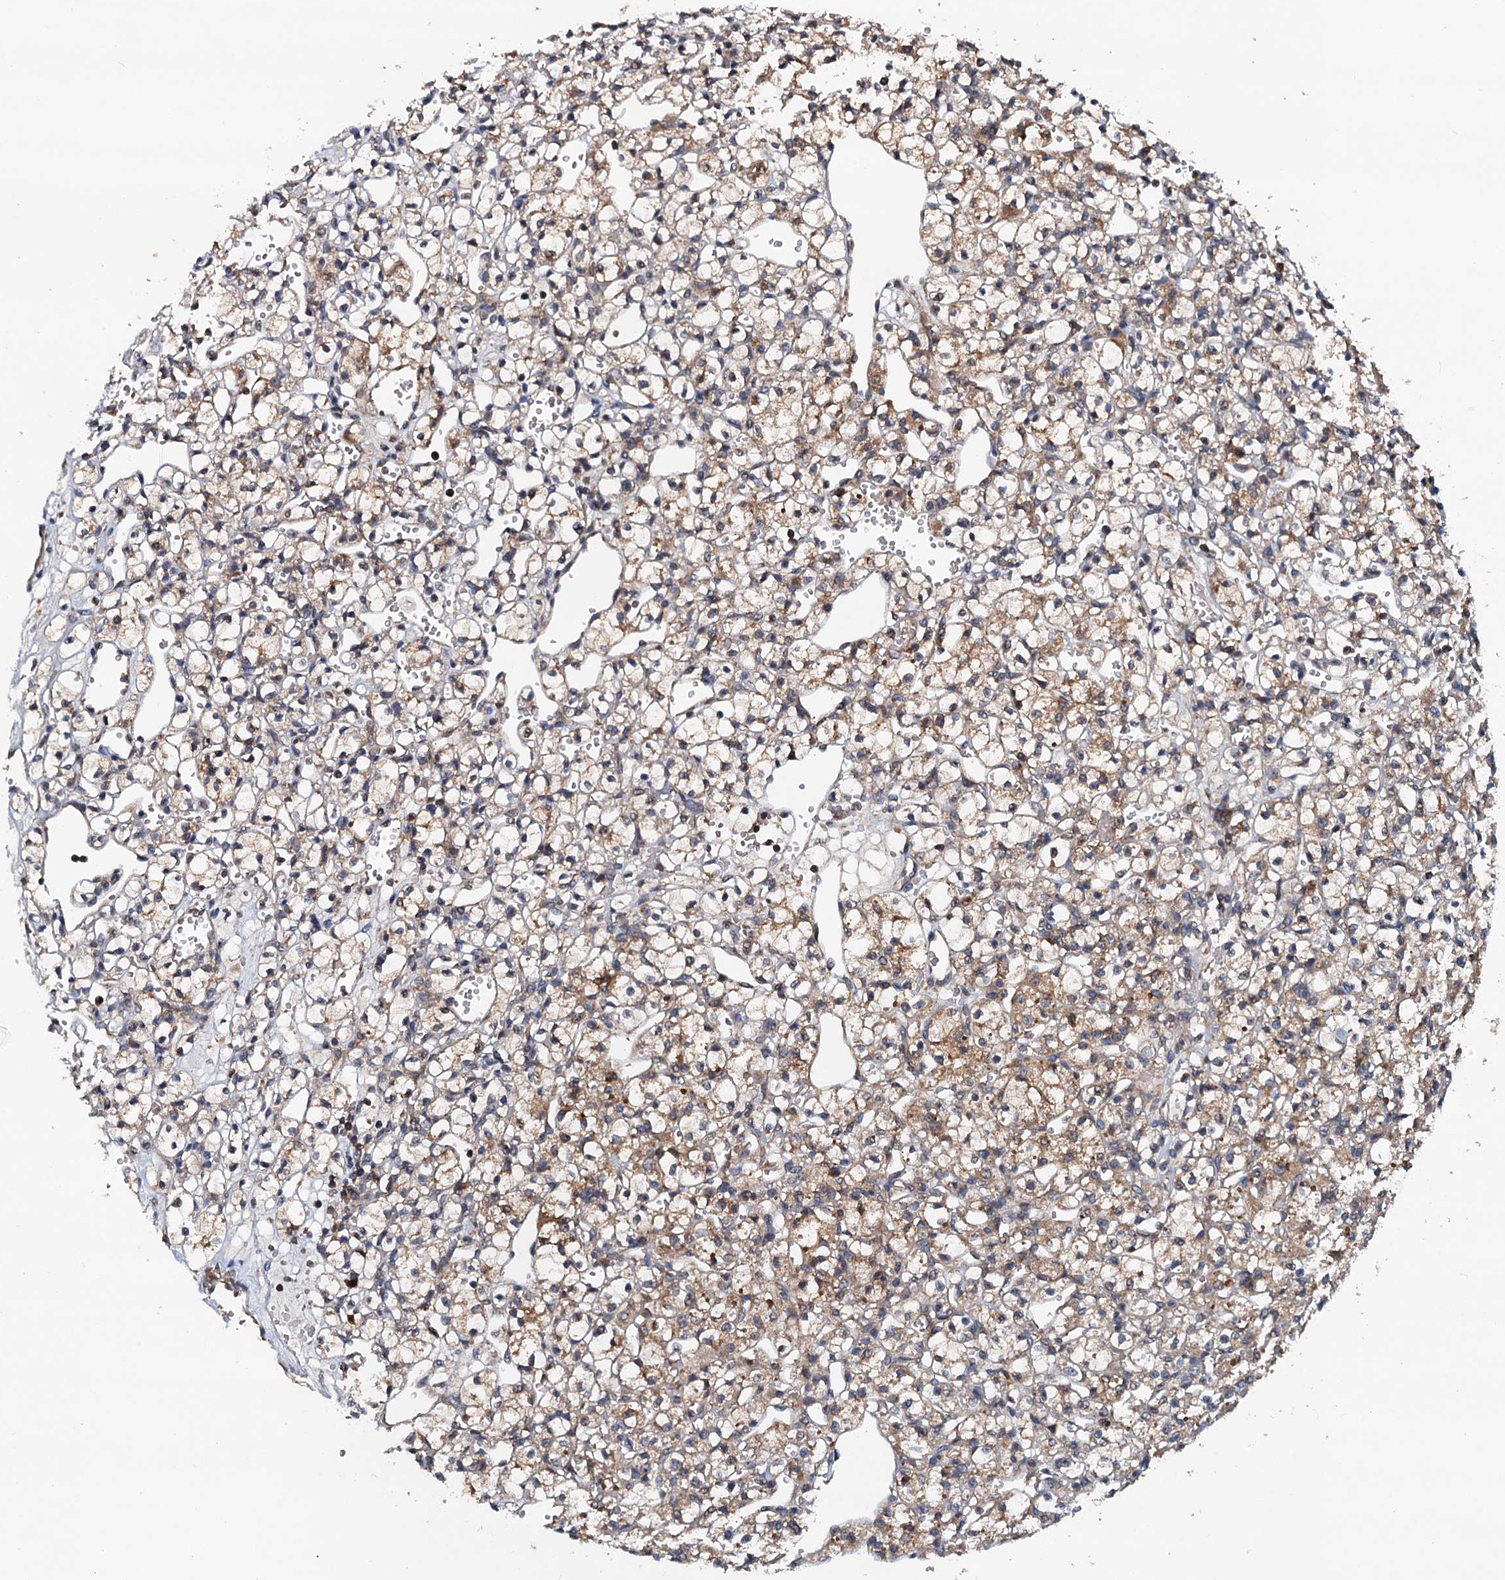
{"staining": {"intensity": "moderate", "quantity": "25%-75%", "location": "cytoplasmic/membranous"}, "tissue": "renal cancer", "cell_type": "Tumor cells", "image_type": "cancer", "snomed": [{"axis": "morphology", "description": "Adenocarcinoma, NOS"}, {"axis": "topography", "description": "Kidney"}], "caption": "High-magnification brightfield microscopy of renal cancer stained with DAB (brown) and counterstained with hematoxylin (blue). tumor cells exhibit moderate cytoplasmic/membranous positivity is appreciated in about25%-75% of cells.", "gene": "EFL1", "patient": {"sex": "female", "age": 59}}